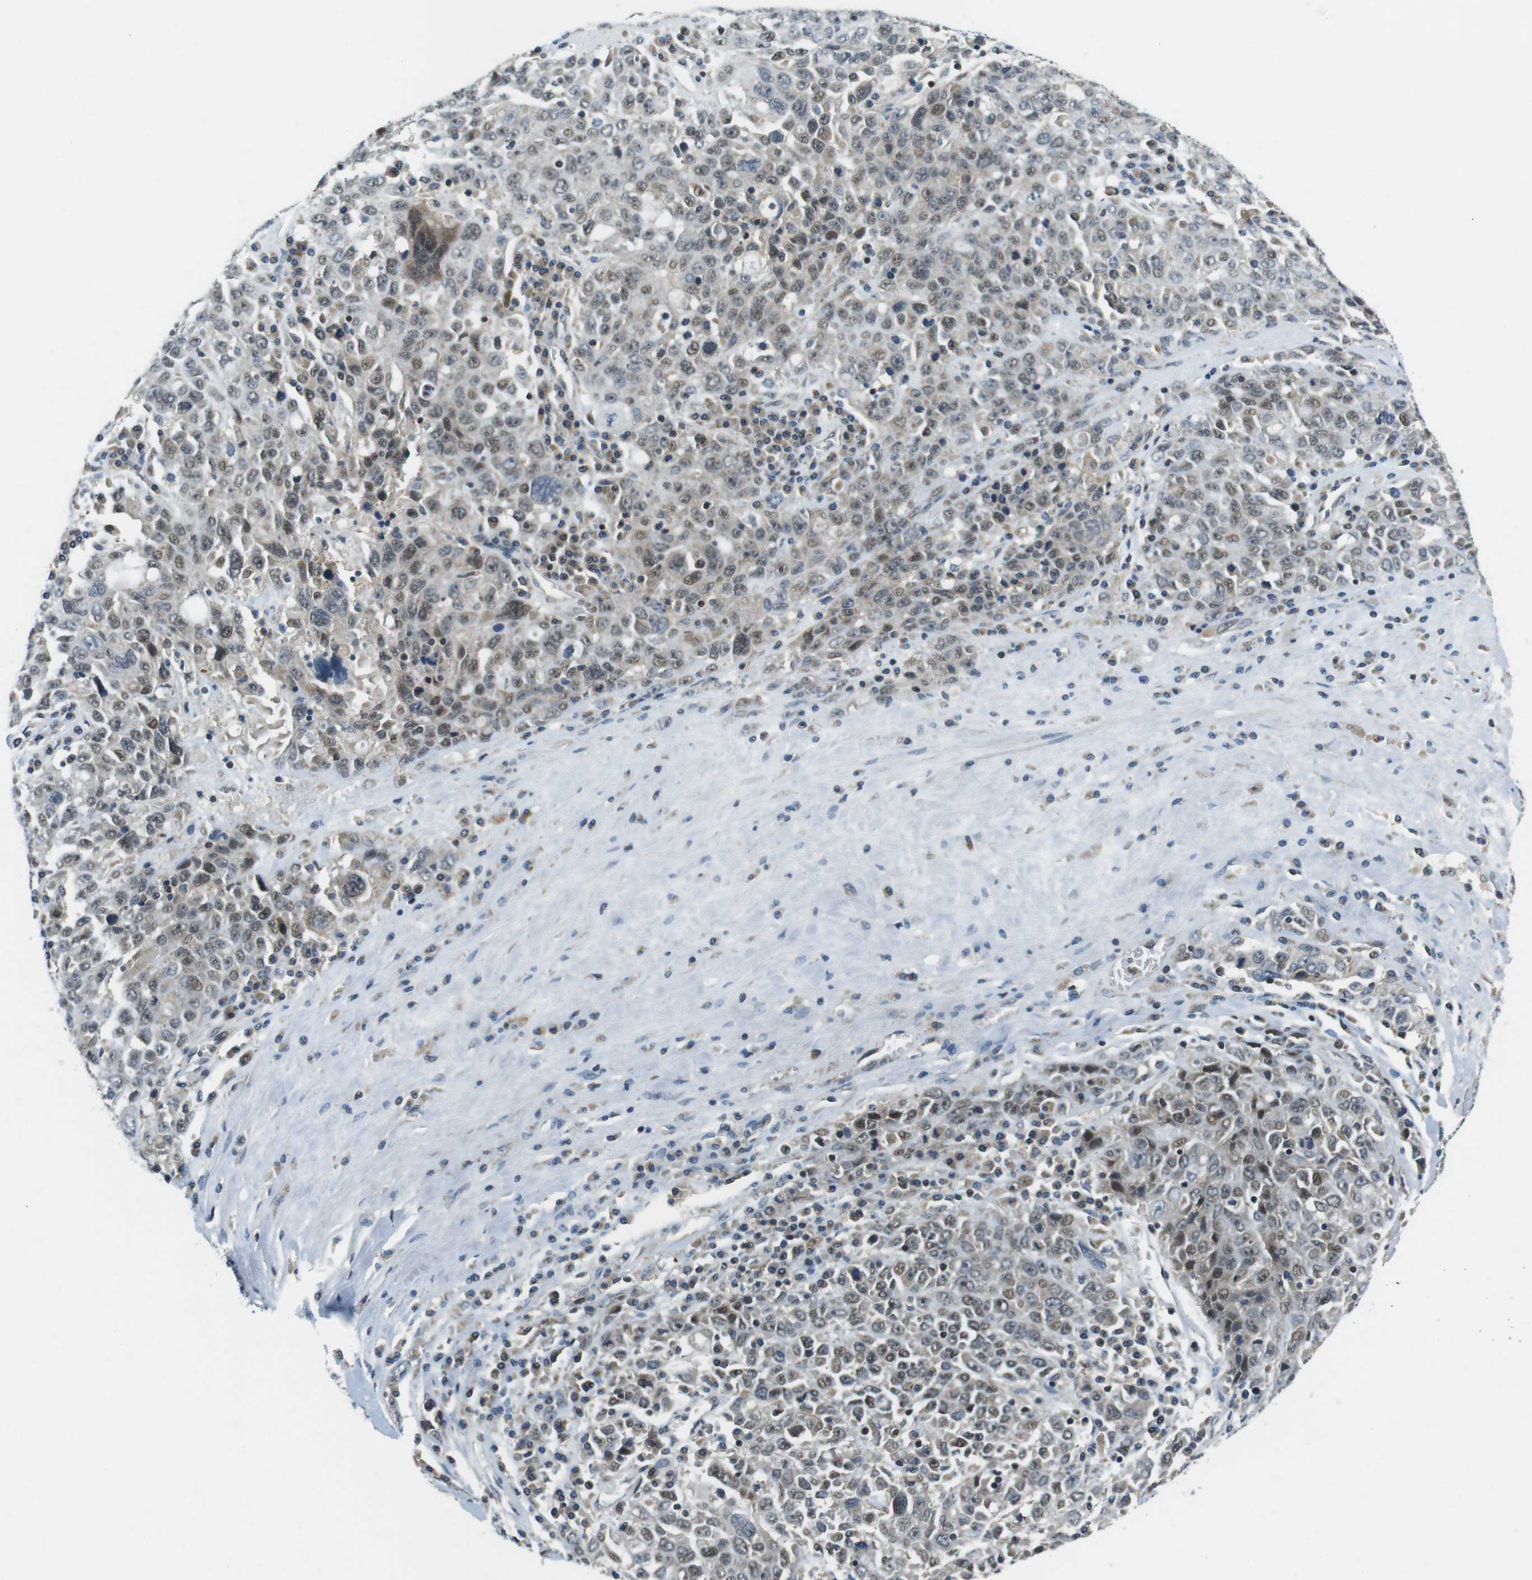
{"staining": {"intensity": "weak", "quantity": "25%-75%", "location": "cytoplasmic/membranous,nuclear"}, "tissue": "ovarian cancer", "cell_type": "Tumor cells", "image_type": "cancer", "snomed": [{"axis": "morphology", "description": "Carcinoma, endometroid"}, {"axis": "topography", "description": "Ovary"}], "caption": "IHC staining of ovarian cancer (endometroid carcinoma), which reveals low levels of weak cytoplasmic/membranous and nuclear positivity in approximately 25%-75% of tumor cells indicating weak cytoplasmic/membranous and nuclear protein positivity. The staining was performed using DAB (3,3'-diaminobenzidine) (brown) for protein detection and nuclei were counterstained in hematoxylin (blue).", "gene": "BRD4", "patient": {"sex": "female", "age": 62}}